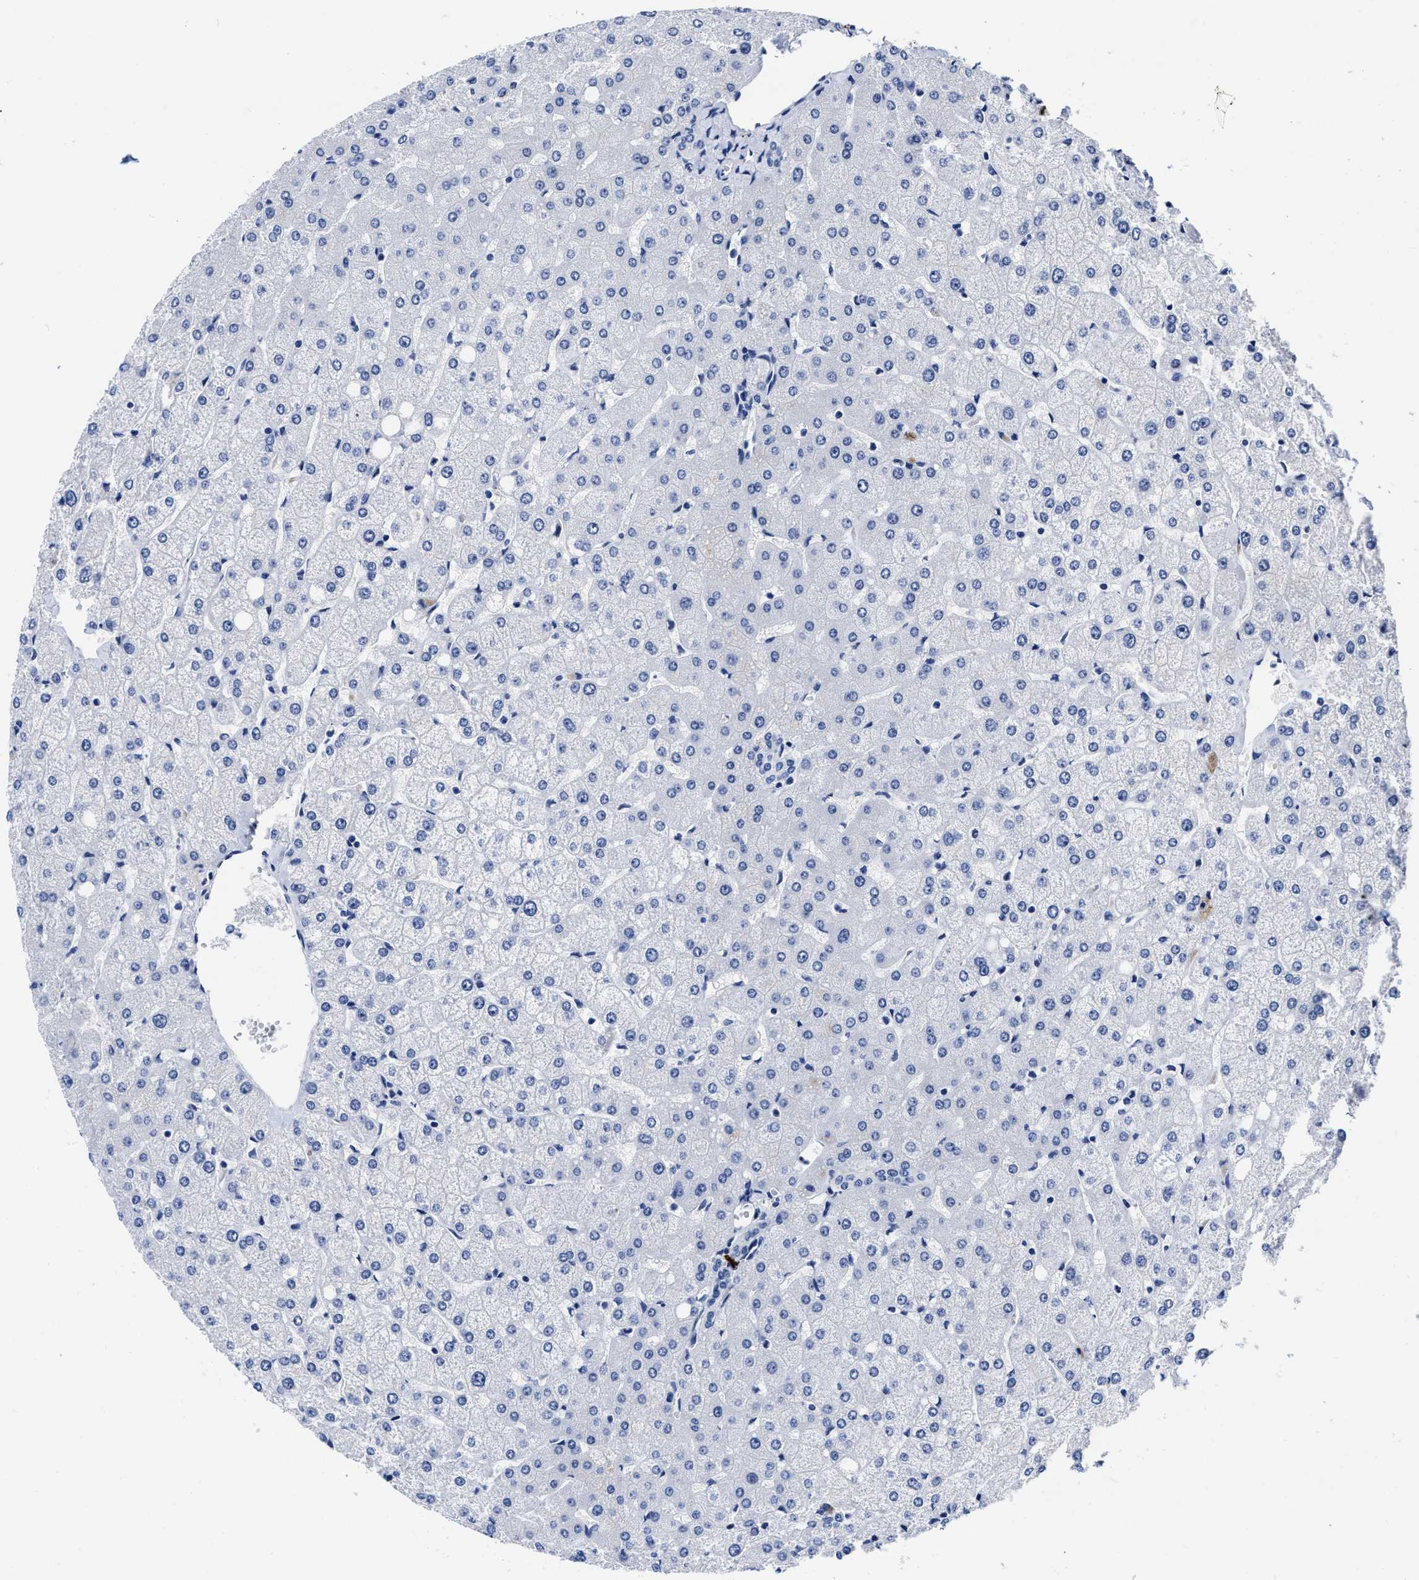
{"staining": {"intensity": "negative", "quantity": "none", "location": "none"}, "tissue": "liver", "cell_type": "Cholangiocytes", "image_type": "normal", "snomed": [{"axis": "morphology", "description": "Normal tissue, NOS"}, {"axis": "topography", "description": "Liver"}], "caption": "IHC histopathology image of benign liver stained for a protein (brown), which shows no expression in cholangiocytes.", "gene": "CER1", "patient": {"sex": "female", "age": 54}}